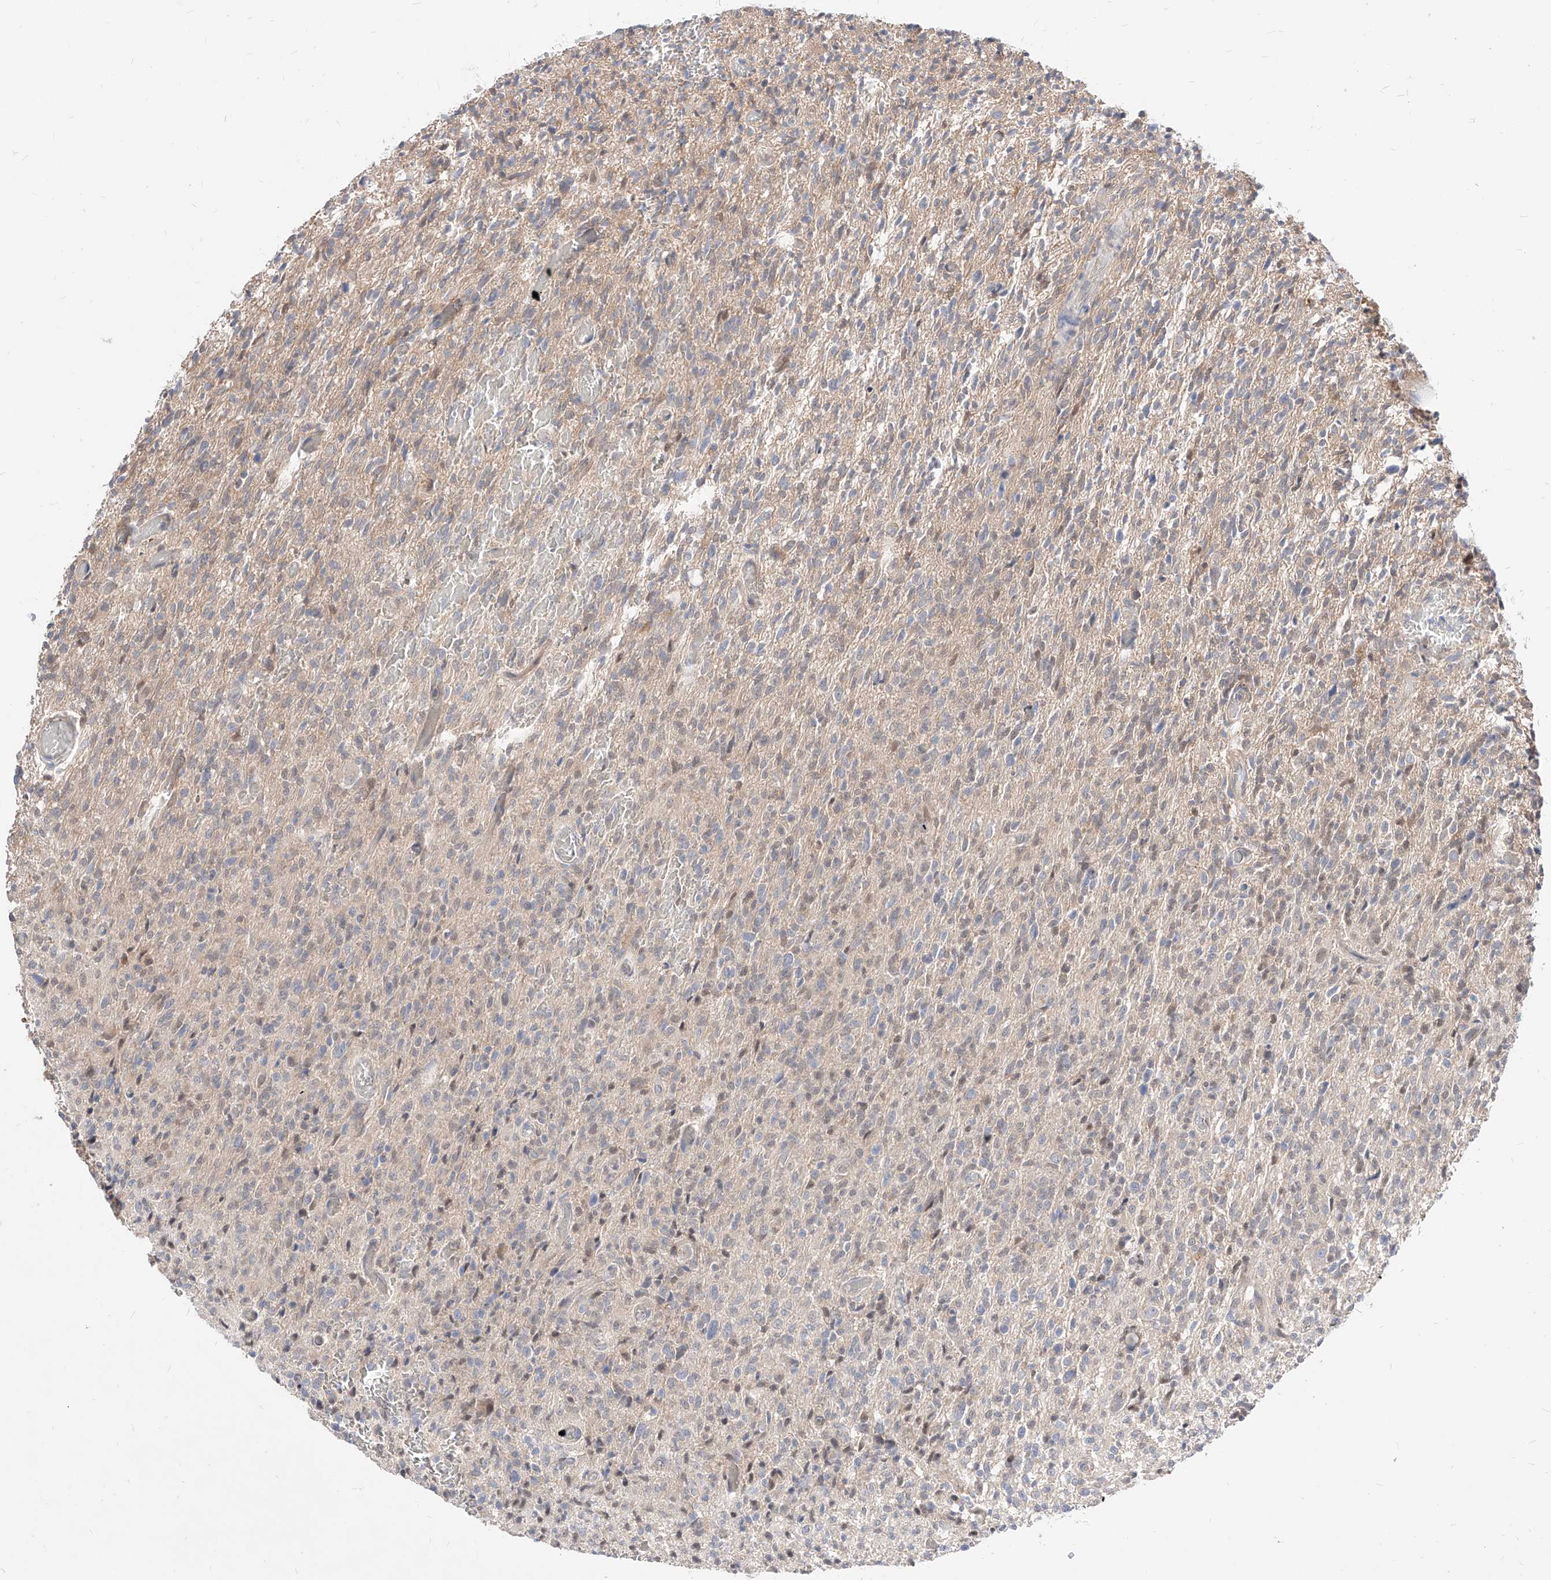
{"staining": {"intensity": "negative", "quantity": "none", "location": "none"}, "tissue": "glioma", "cell_type": "Tumor cells", "image_type": "cancer", "snomed": [{"axis": "morphology", "description": "Glioma, malignant, High grade"}, {"axis": "topography", "description": "Brain"}], "caption": "Glioma stained for a protein using immunohistochemistry (IHC) exhibits no expression tumor cells.", "gene": "TSNAX", "patient": {"sex": "female", "age": 57}}